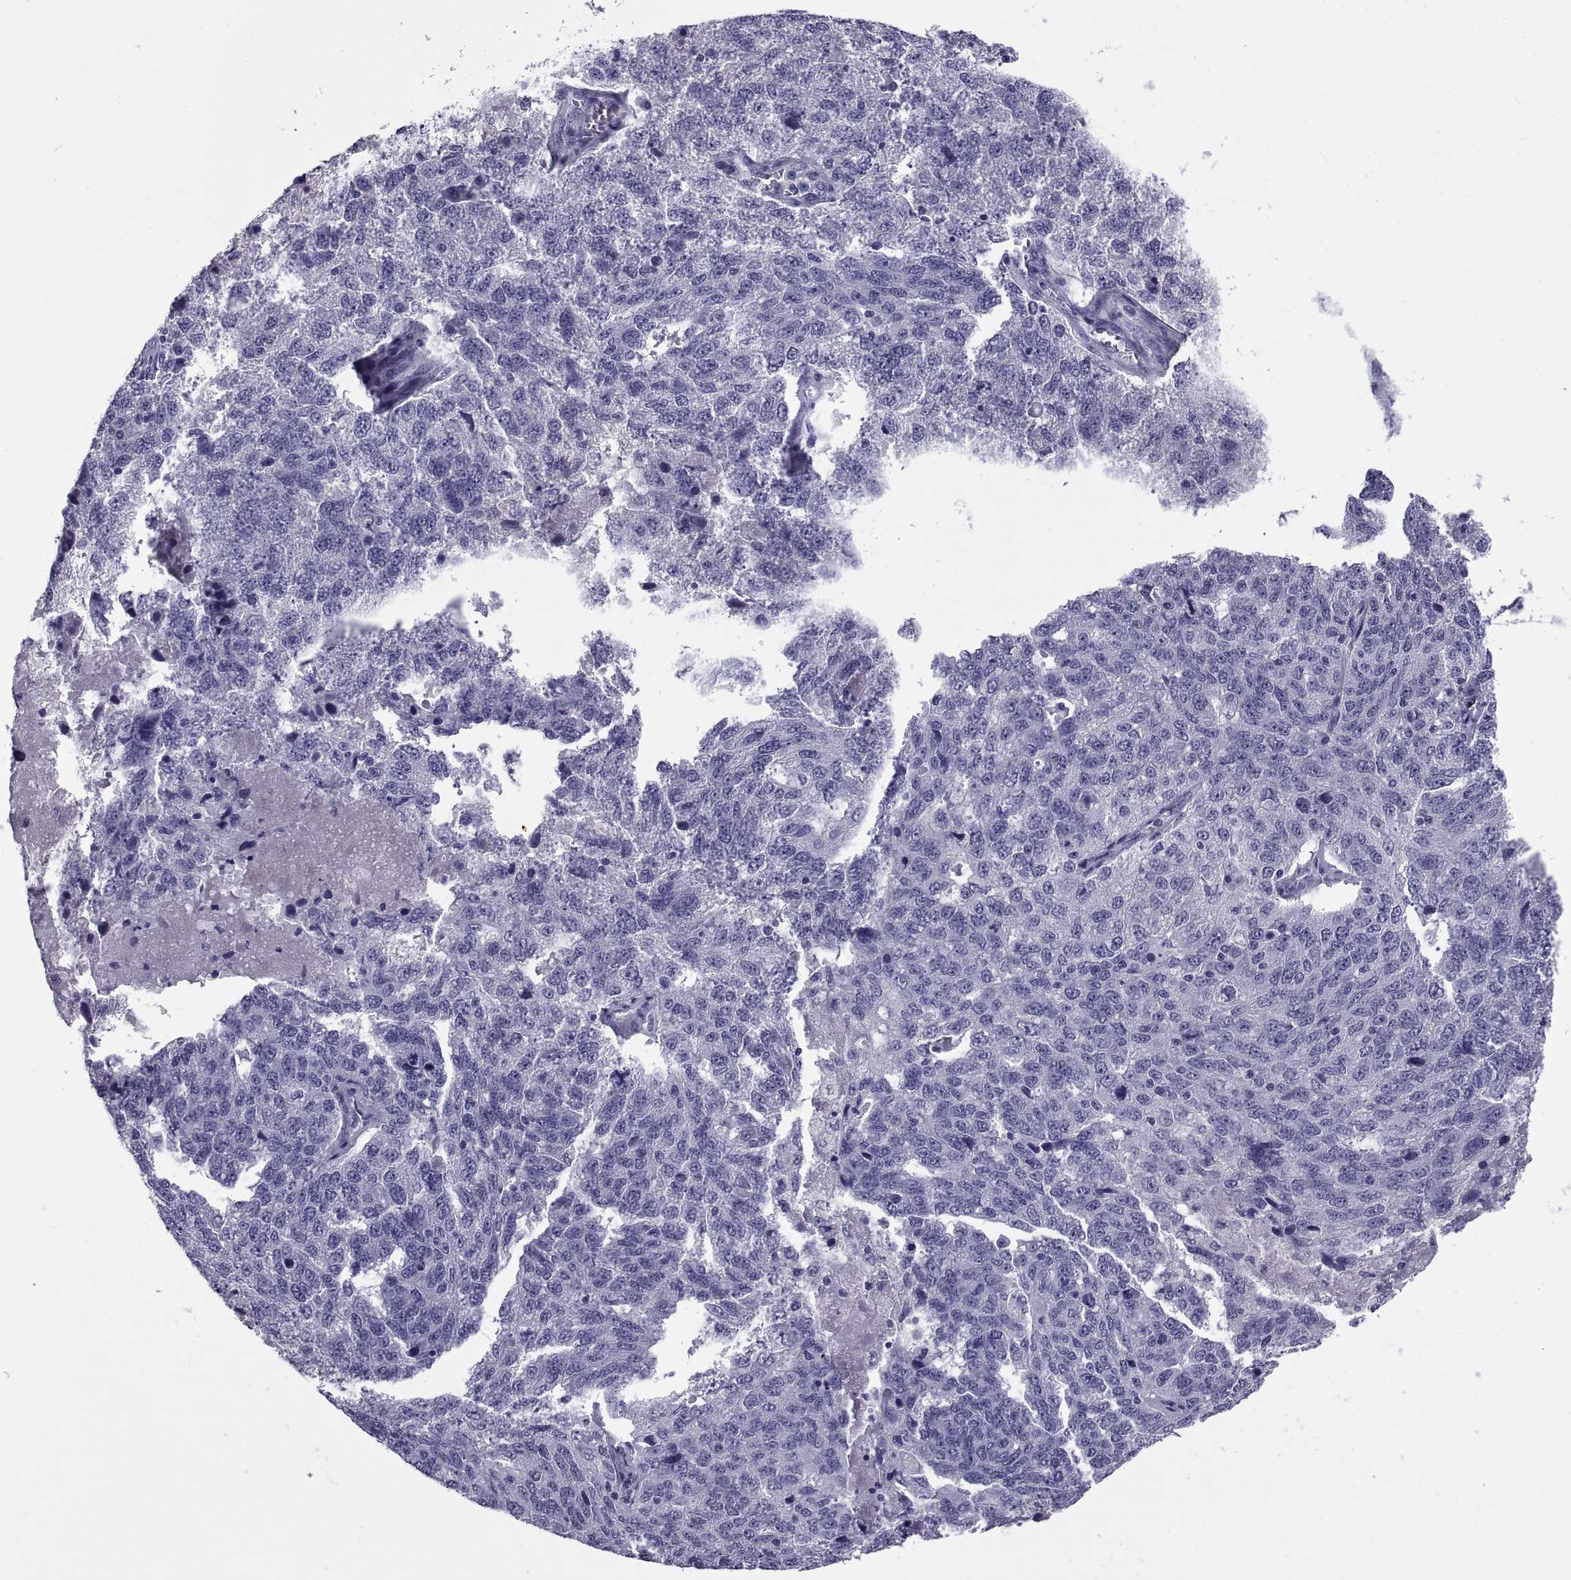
{"staining": {"intensity": "negative", "quantity": "none", "location": "none"}, "tissue": "ovarian cancer", "cell_type": "Tumor cells", "image_type": "cancer", "snomed": [{"axis": "morphology", "description": "Cystadenocarcinoma, serous, NOS"}, {"axis": "topography", "description": "Ovary"}], "caption": "The IHC micrograph has no significant expression in tumor cells of ovarian cancer tissue.", "gene": "TGFBR3L", "patient": {"sex": "female", "age": 71}}